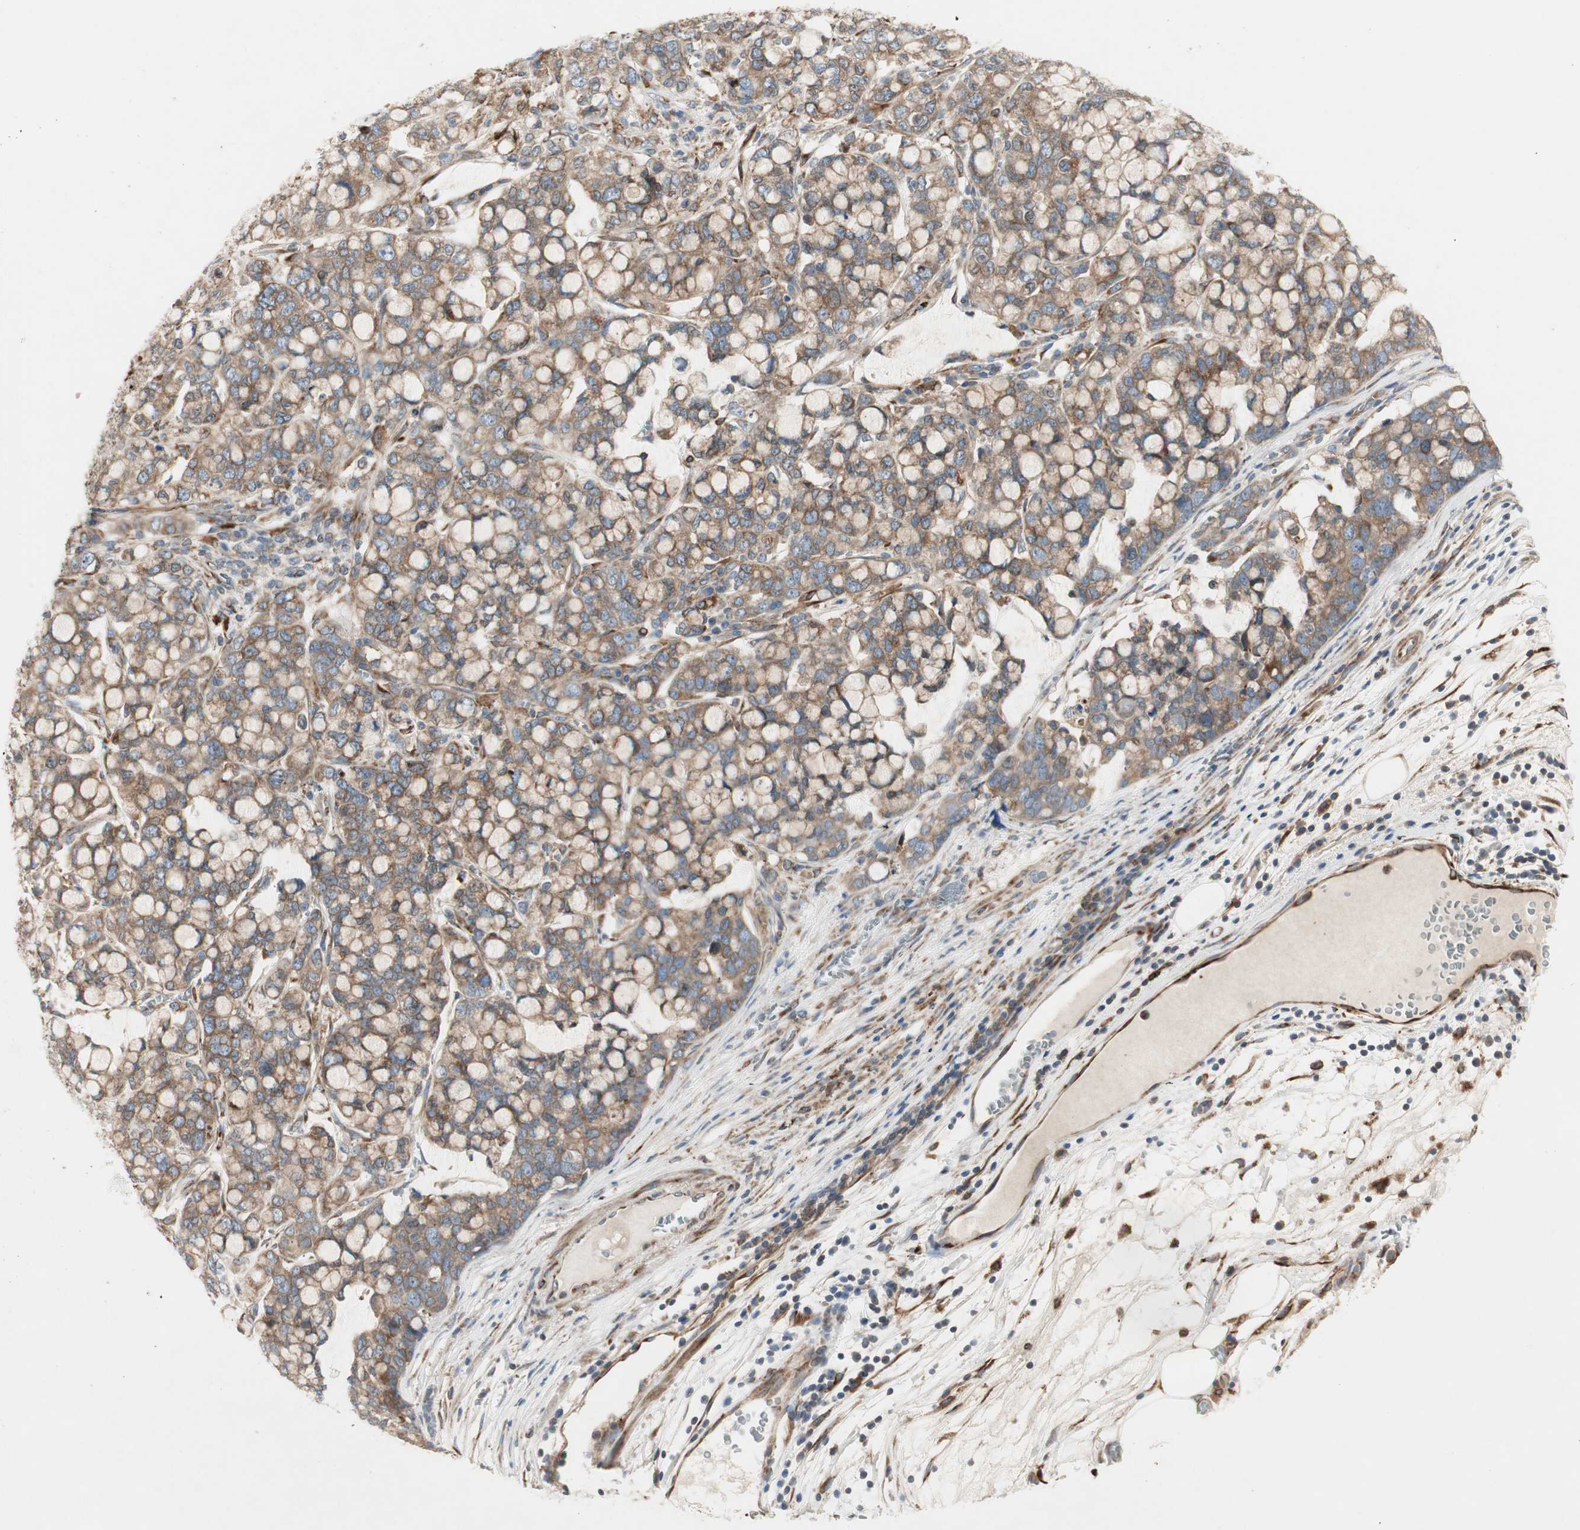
{"staining": {"intensity": "moderate", "quantity": ">75%", "location": "cytoplasmic/membranous"}, "tissue": "stomach cancer", "cell_type": "Tumor cells", "image_type": "cancer", "snomed": [{"axis": "morphology", "description": "Adenocarcinoma, NOS"}, {"axis": "topography", "description": "Stomach, lower"}], "caption": "IHC micrograph of neoplastic tissue: human stomach cancer (adenocarcinoma) stained using immunohistochemistry exhibits medium levels of moderate protein expression localized specifically in the cytoplasmic/membranous of tumor cells, appearing as a cytoplasmic/membranous brown color.", "gene": "H6PD", "patient": {"sex": "male", "age": 84}}